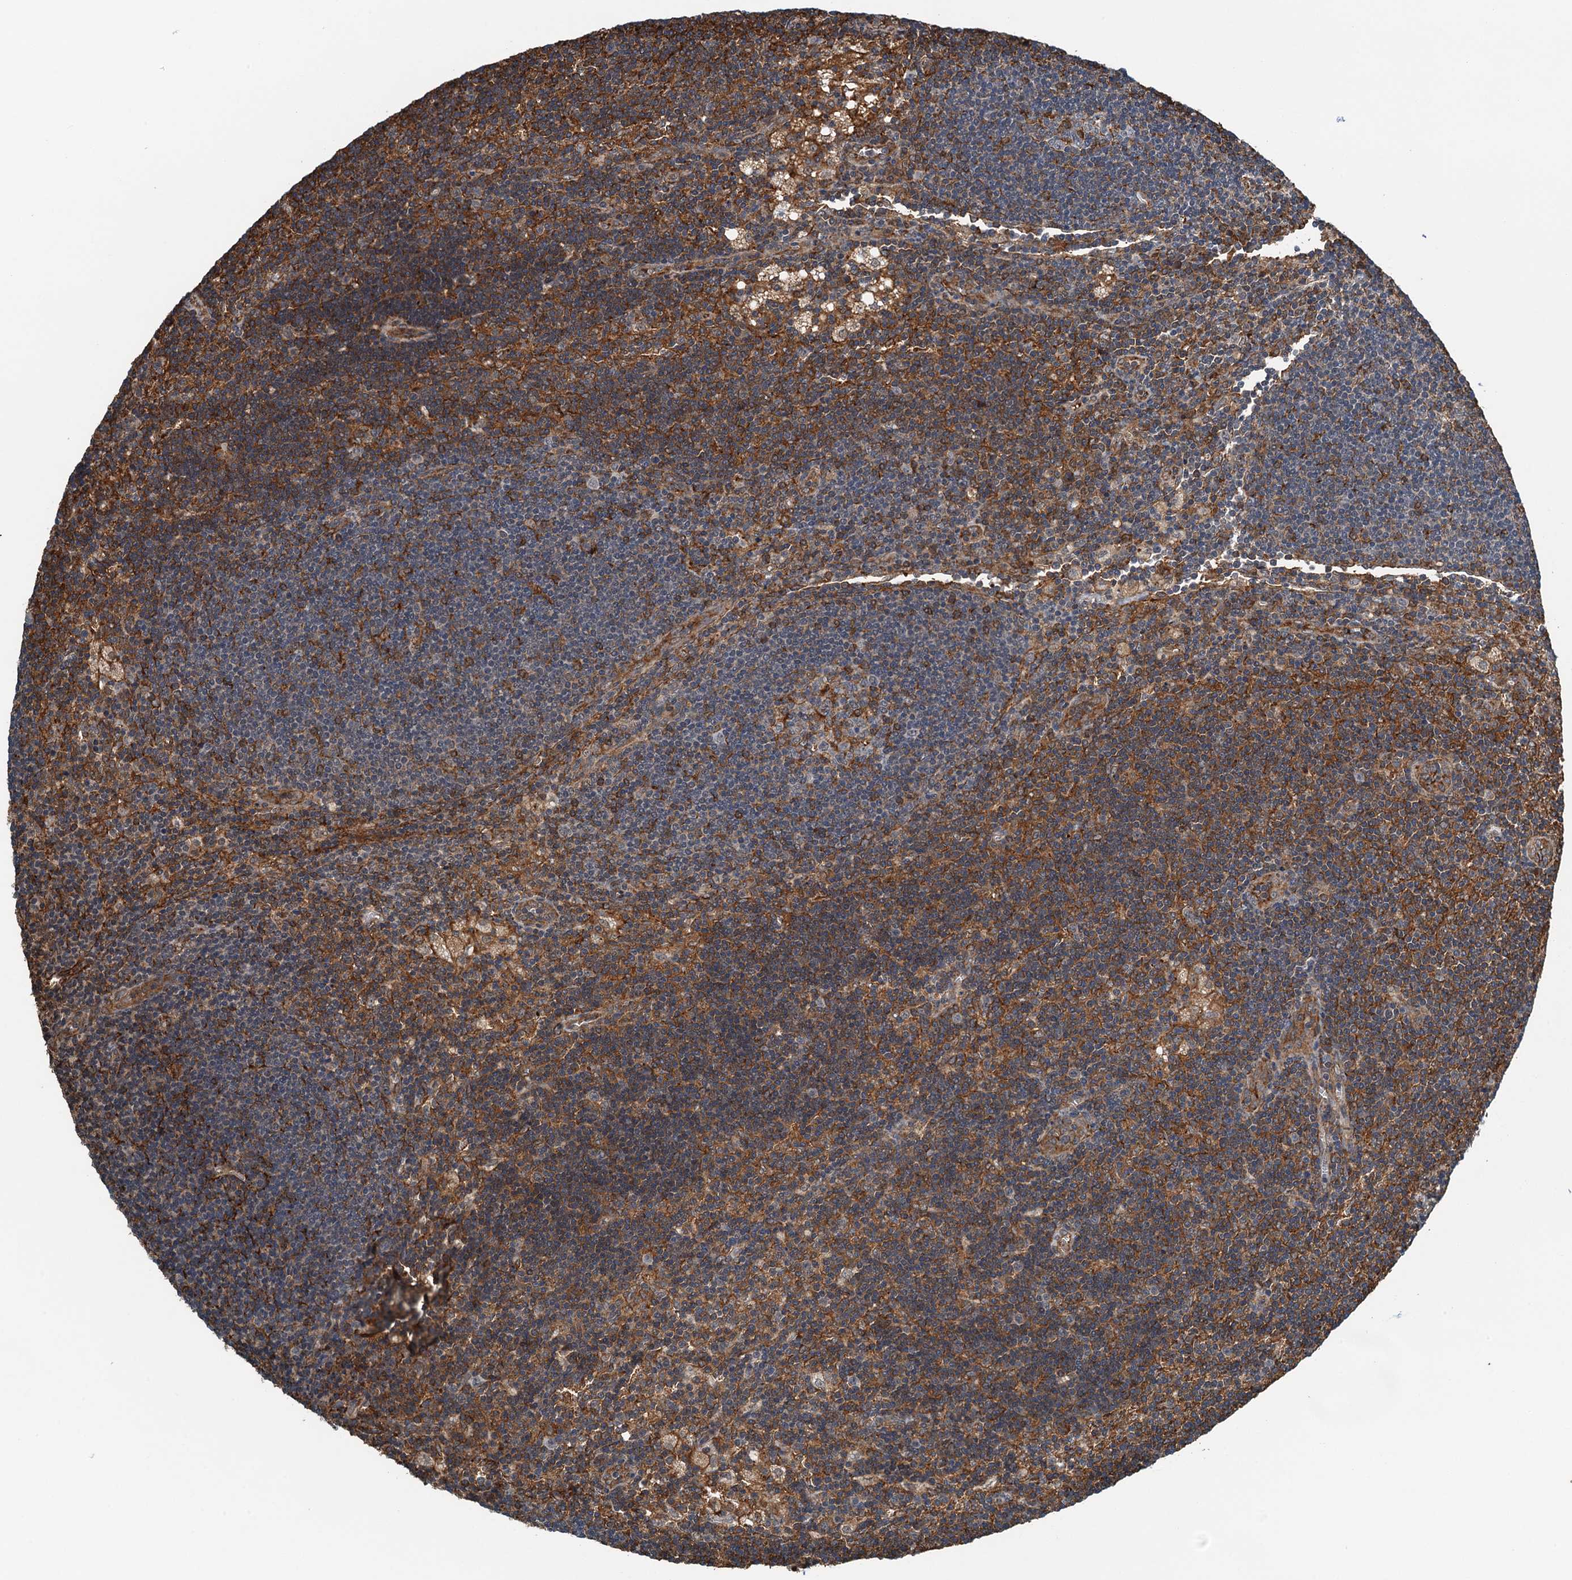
{"staining": {"intensity": "strong", "quantity": "<25%", "location": "cytoplasmic/membranous"}, "tissue": "lymph node", "cell_type": "Germinal center cells", "image_type": "normal", "snomed": [{"axis": "morphology", "description": "Normal tissue, NOS"}, {"axis": "topography", "description": "Lymph node"}], "caption": "Protein expression analysis of unremarkable human lymph node reveals strong cytoplasmic/membranous staining in about <25% of germinal center cells.", "gene": "WHAMM", "patient": {"sex": "male", "age": 24}}